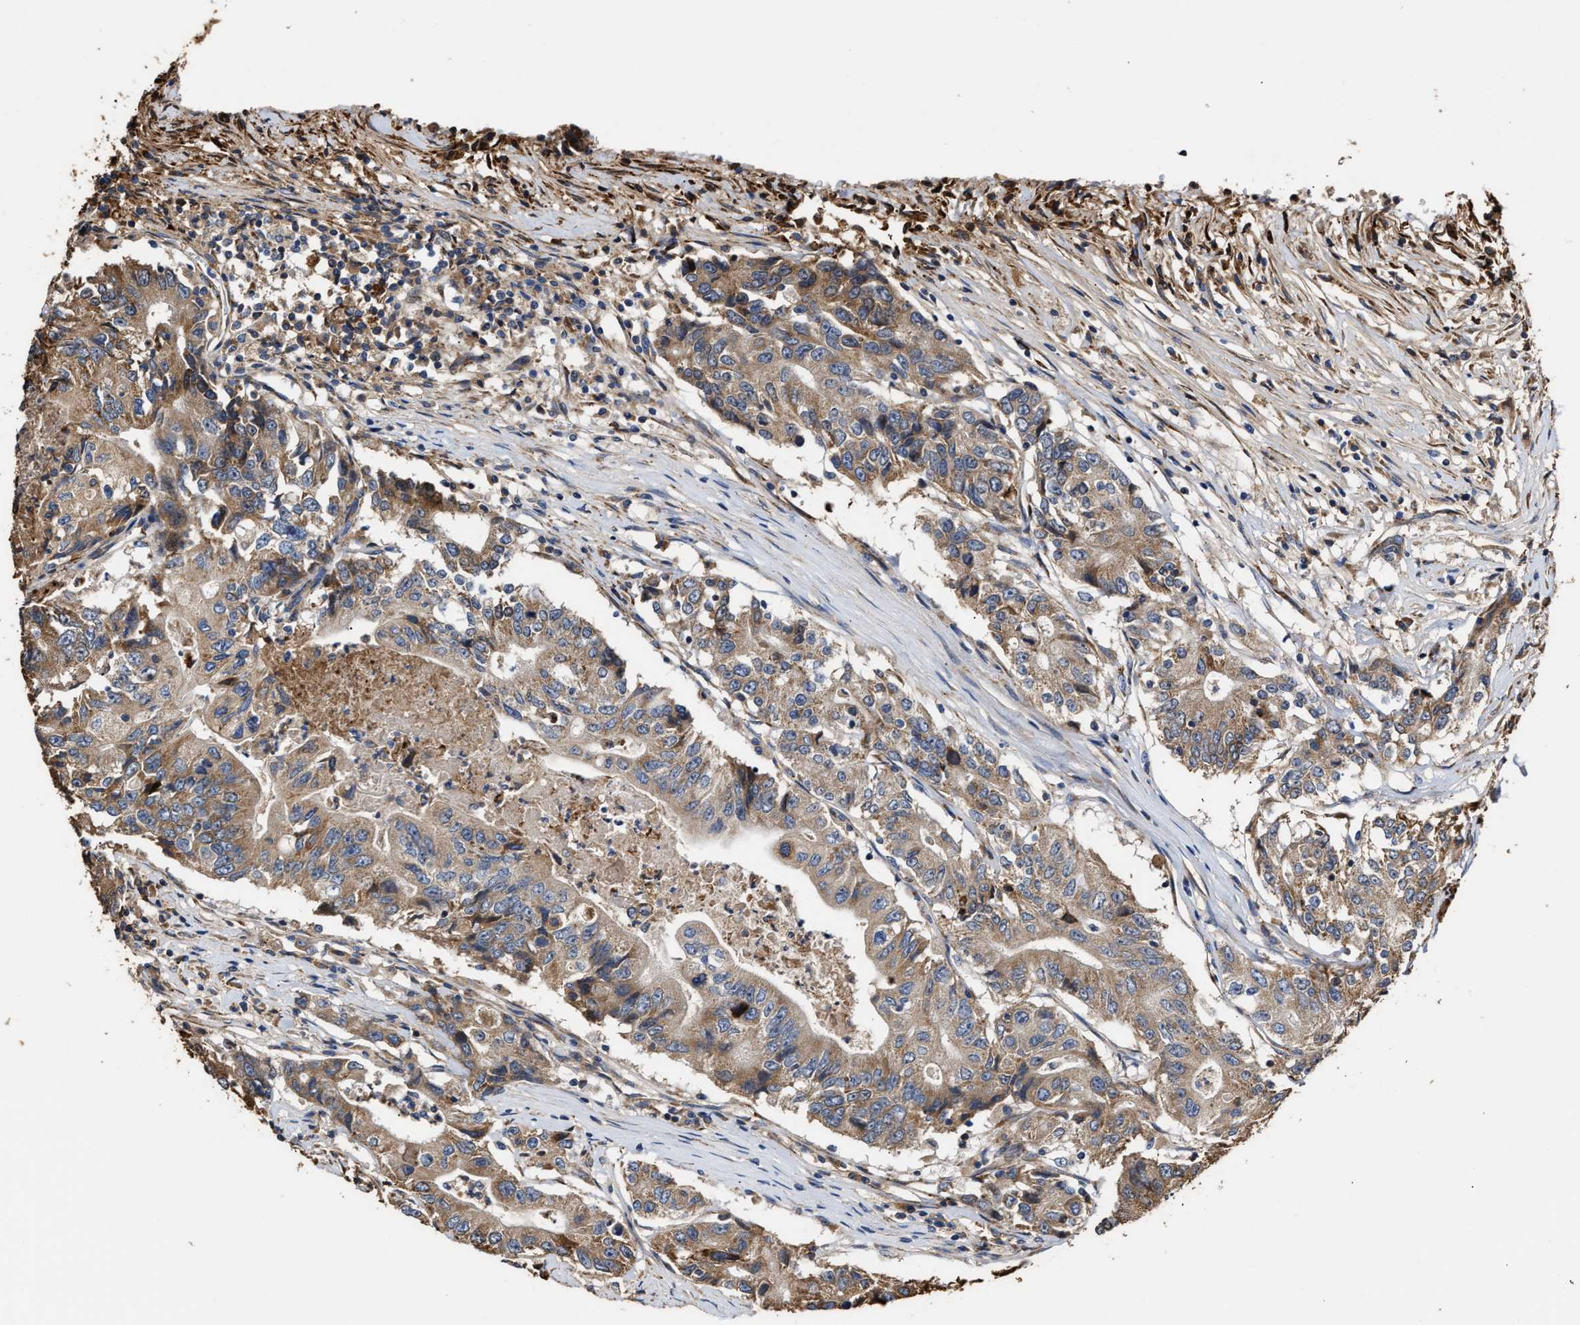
{"staining": {"intensity": "moderate", "quantity": ">75%", "location": "cytoplasmic/membranous"}, "tissue": "colorectal cancer", "cell_type": "Tumor cells", "image_type": "cancer", "snomed": [{"axis": "morphology", "description": "Adenocarcinoma, NOS"}, {"axis": "topography", "description": "Colon"}], "caption": "Moderate cytoplasmic/membranous expression for a protein is identified in approximately >75% of tumor cells of colorectal cancer using immunohistochemistry (IHC).", "gene": "GOSR1", "patient": {"sex": "female", "age": 77}}